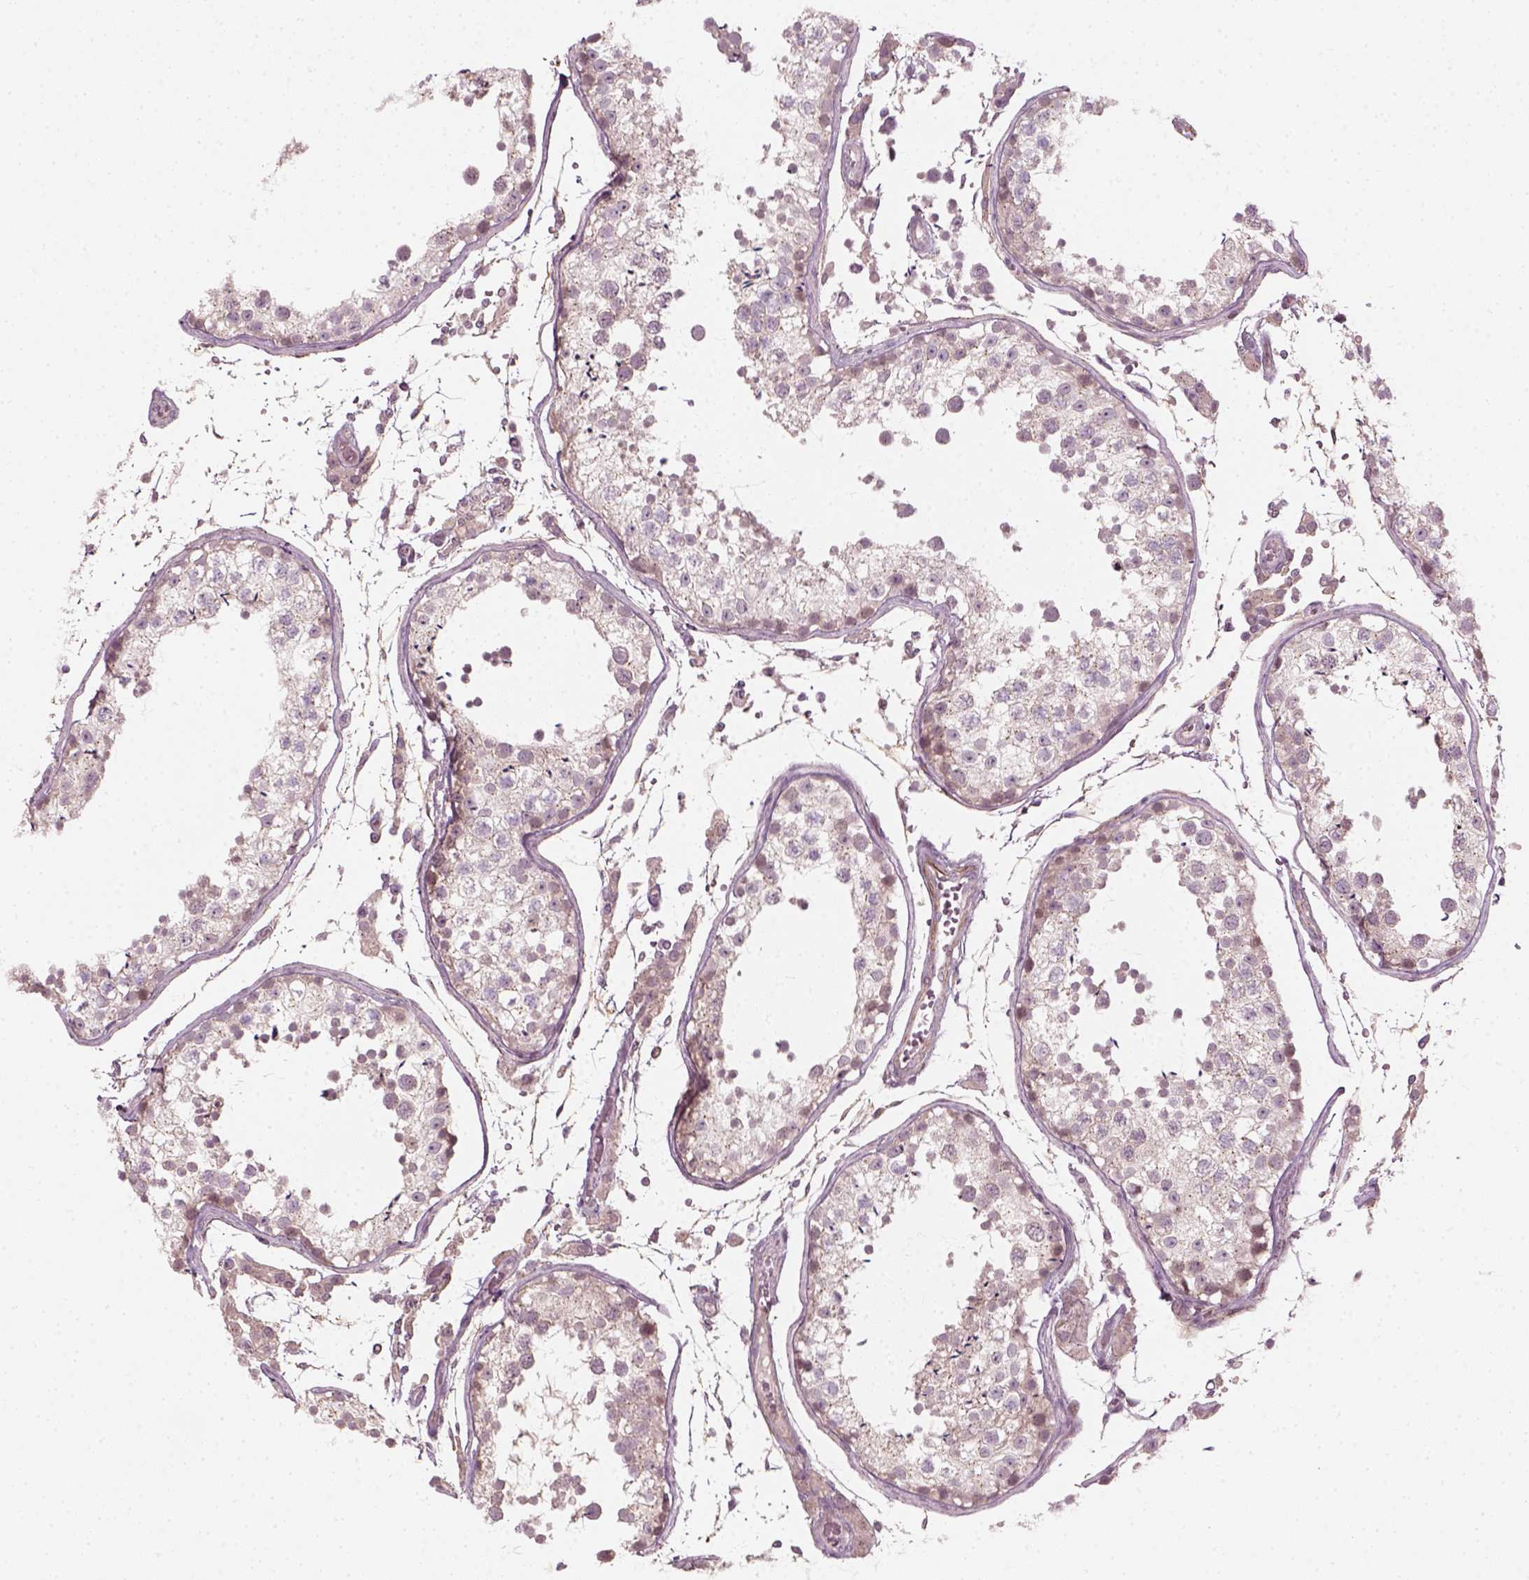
{"staining": {"intensity": "negative", "quantity": "none", "location": "none"}, "tissue": "testis", "cell_type": "Cells in seminiferous ducts", "image_type": "normal", "snomed": [{"axis": "morphology", "description": "Normal tissue, NOS"}, {"axis": "topography", "description": "Testis"}], "caption": "Human testis stained for a protein using IHC demonstrates no expression in cells in seminiferous ducts.", "gene": "MLIP", "patient": {"sex": "male", "age": 29}}